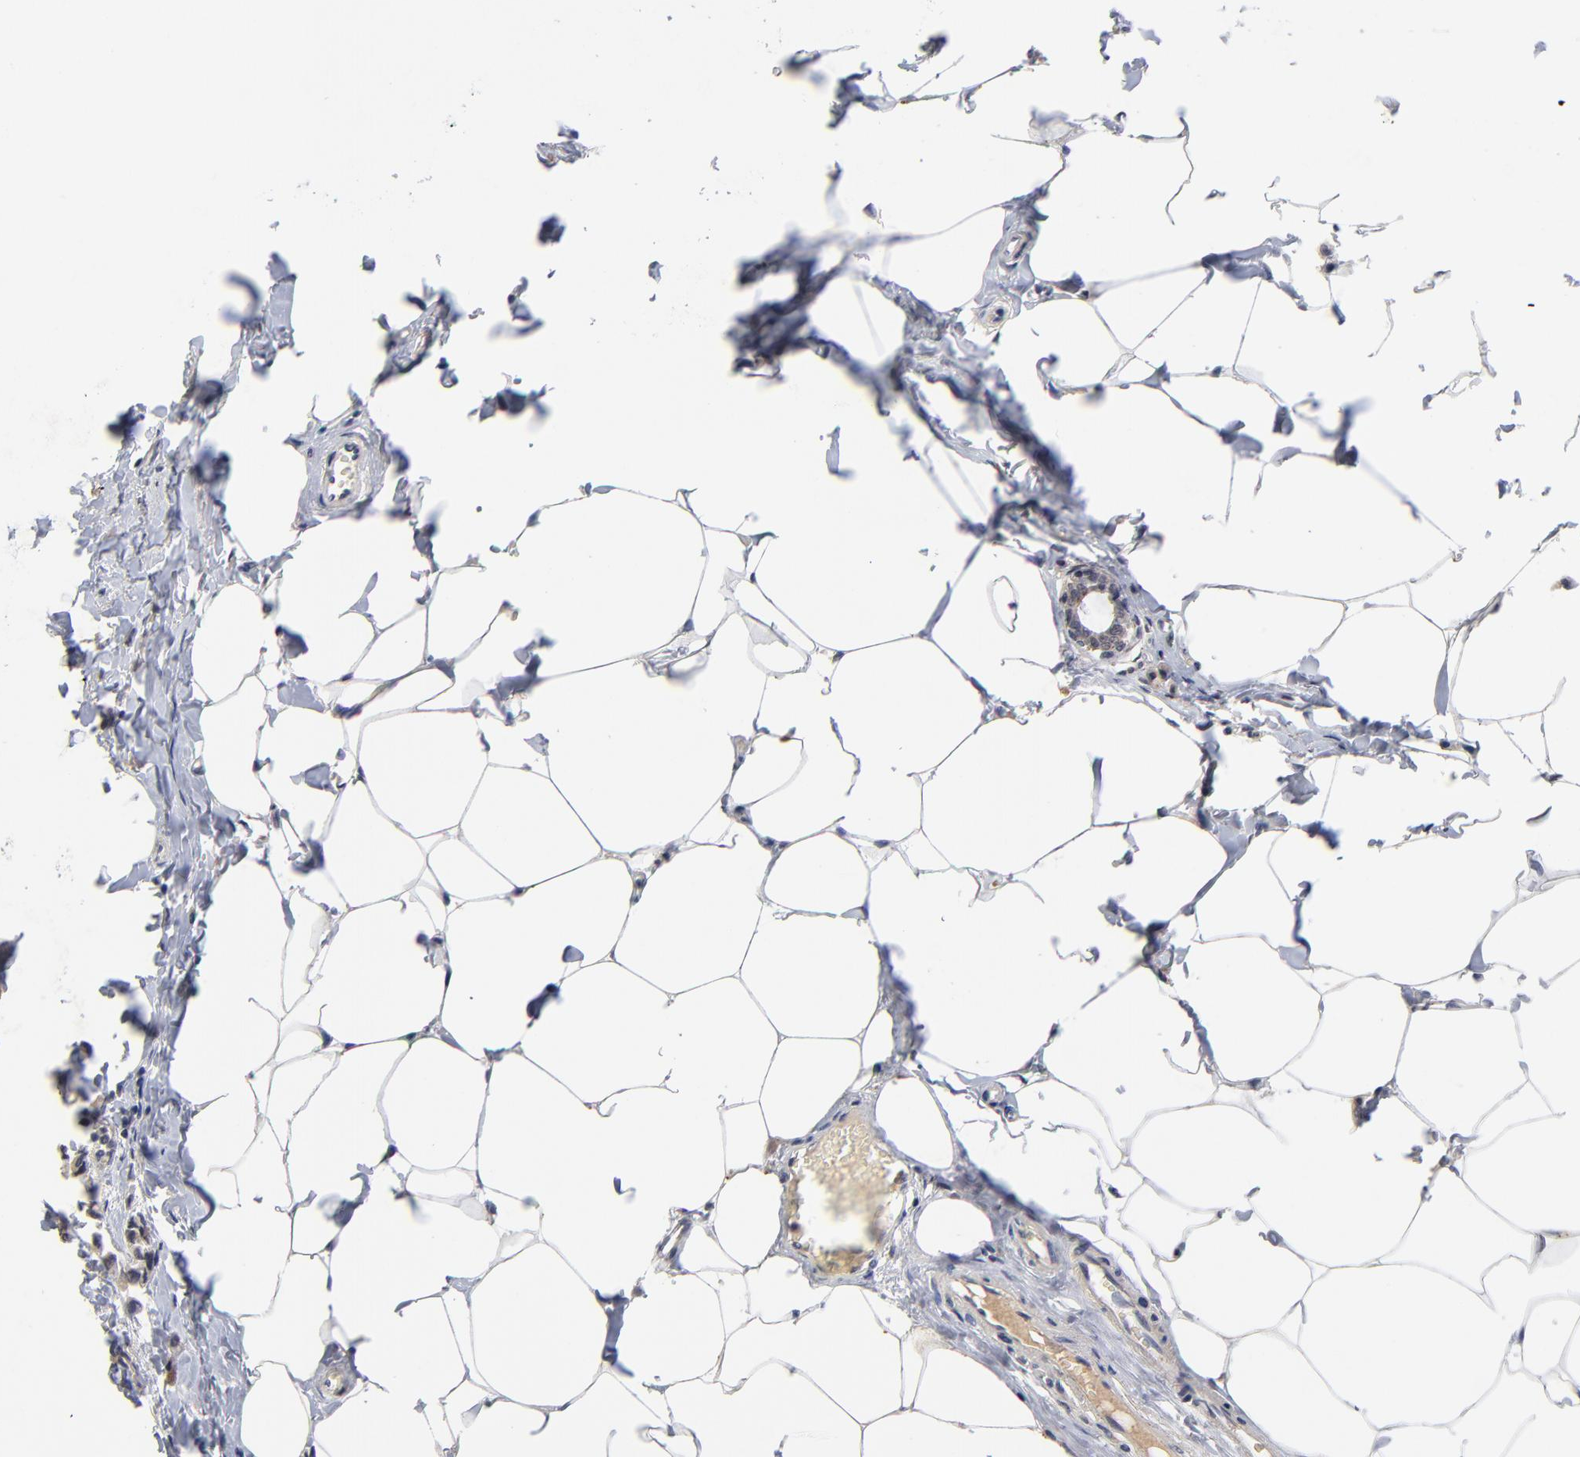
{"staining": {"intensity": "weak", "quantity": "<25%", "location": "cytoplasmic/membranous"}, "tissue": "breast cancer", "cell_type": "Tumor cells", "image_type": "cancer", "snomed": [{"axis": "morphology", "description": "Lobular carcinoma"}, {"axis": "topography", "description": "Breast"}], "caption": "The micrograph shows no staining of tumor cells in breast cancer. (DAB (3,3'-diaminobenzidine) immunohistochemistry (IHC) with hematoxylin counter stain).", "gene": "WSB1", "patient": {"sex": "female", "age": 51}}